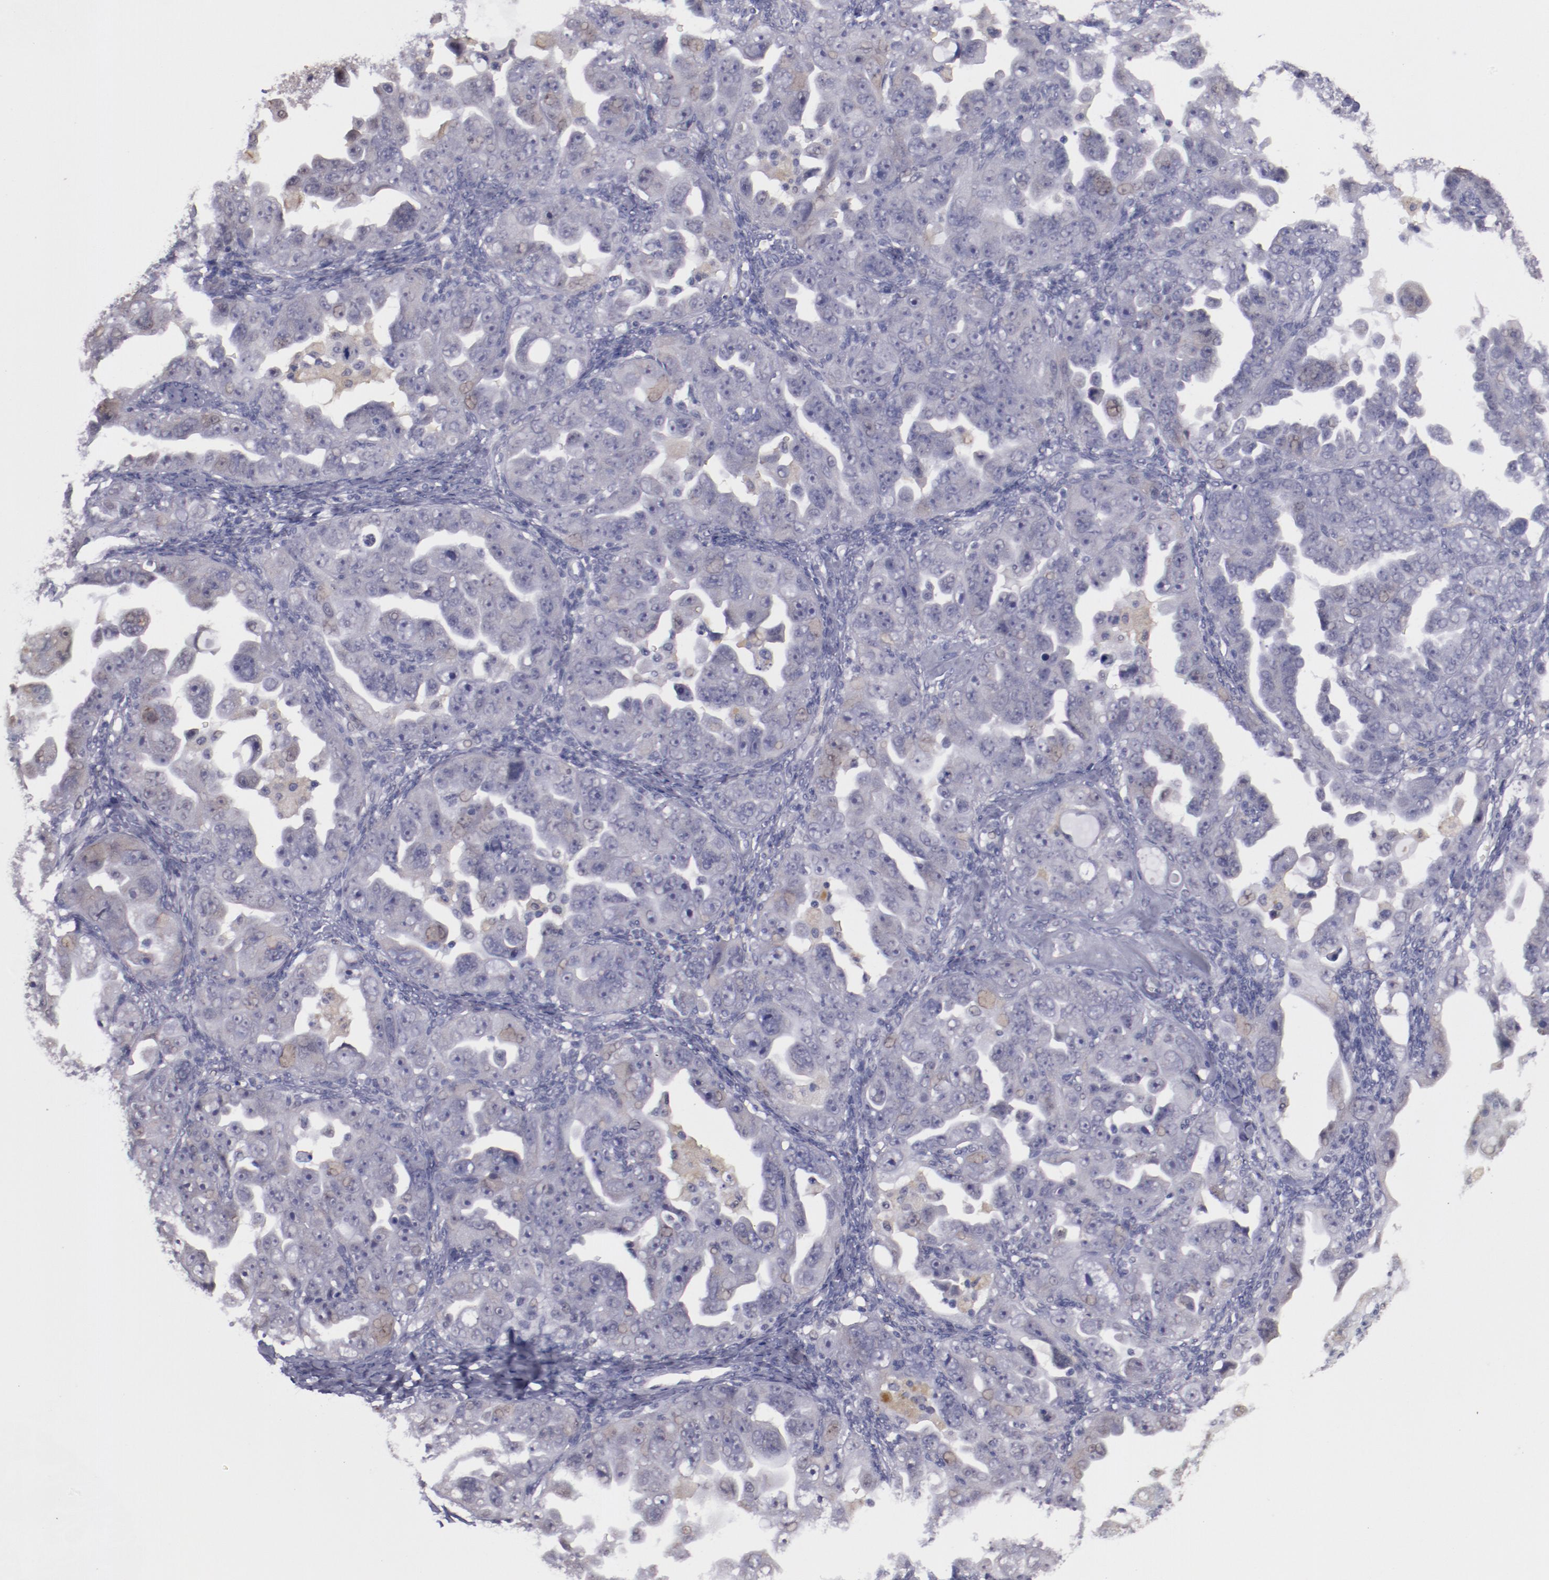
{"staining": {"intensity": "weak", "quantity": "<25%", "location": "cytoplasmic/membranous,nuclear"}, "tissue": "ovarian cancer", "cell_type": "Tumor cells", "image_type": "cancer", "snomed": [{"axis": "morphology", "description": "Cystadenocarcinoma, serous, NOS"}, {"axis": "topography", "description": "Ovary"}], "caption": "This histopathology image is of ovarian cancer stained with immunohistochemistry (IHC) to label a protein in brown with the nuclei are counter-stained blue. There is no staining in tumor cells.", "gene": "NRXN3", "patient": {"sex": "female", "age": 66}}